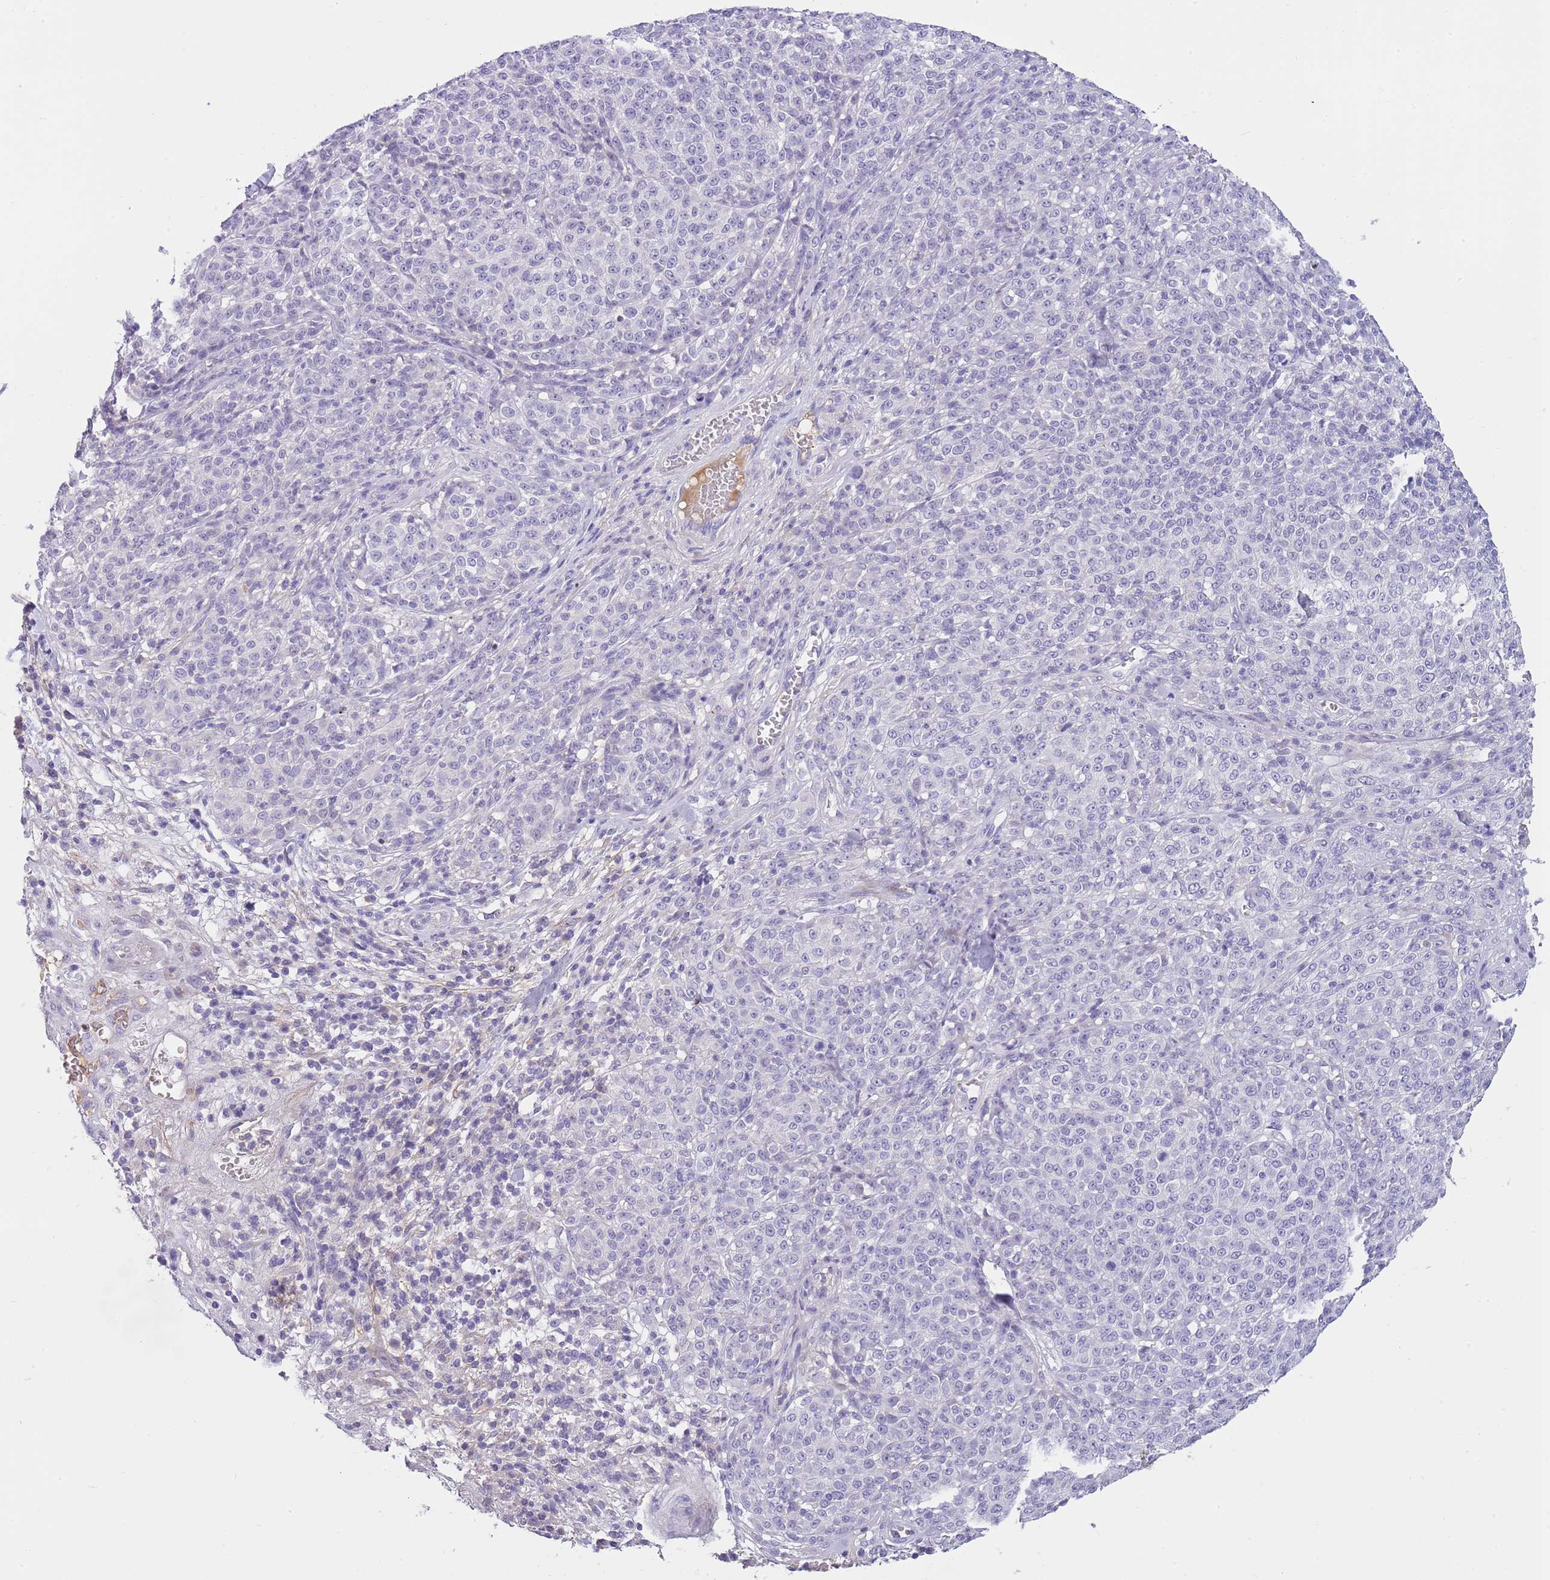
{"staining": {"intensity": "negative", "quantity": "none", "location": "none"}, "tissue": "melanoma", "cell_type": "Tumor cells", "image_type": "cancer", "snomed": [{"axis": "morphology", "description": "Normal tissue, NOS"}, {"axis": "morphology", "description": "Malignant melanoma, NOS"}, {"axis": "topography", "description": "Skin"}], "caption": "High power microscopy micrograph of an IHC histopathology image of malignant melanoma, revealing no significant staining in tumor cells.", "gene": "LEPROTL1", "patient": {"sex": "female", "age": 34}}